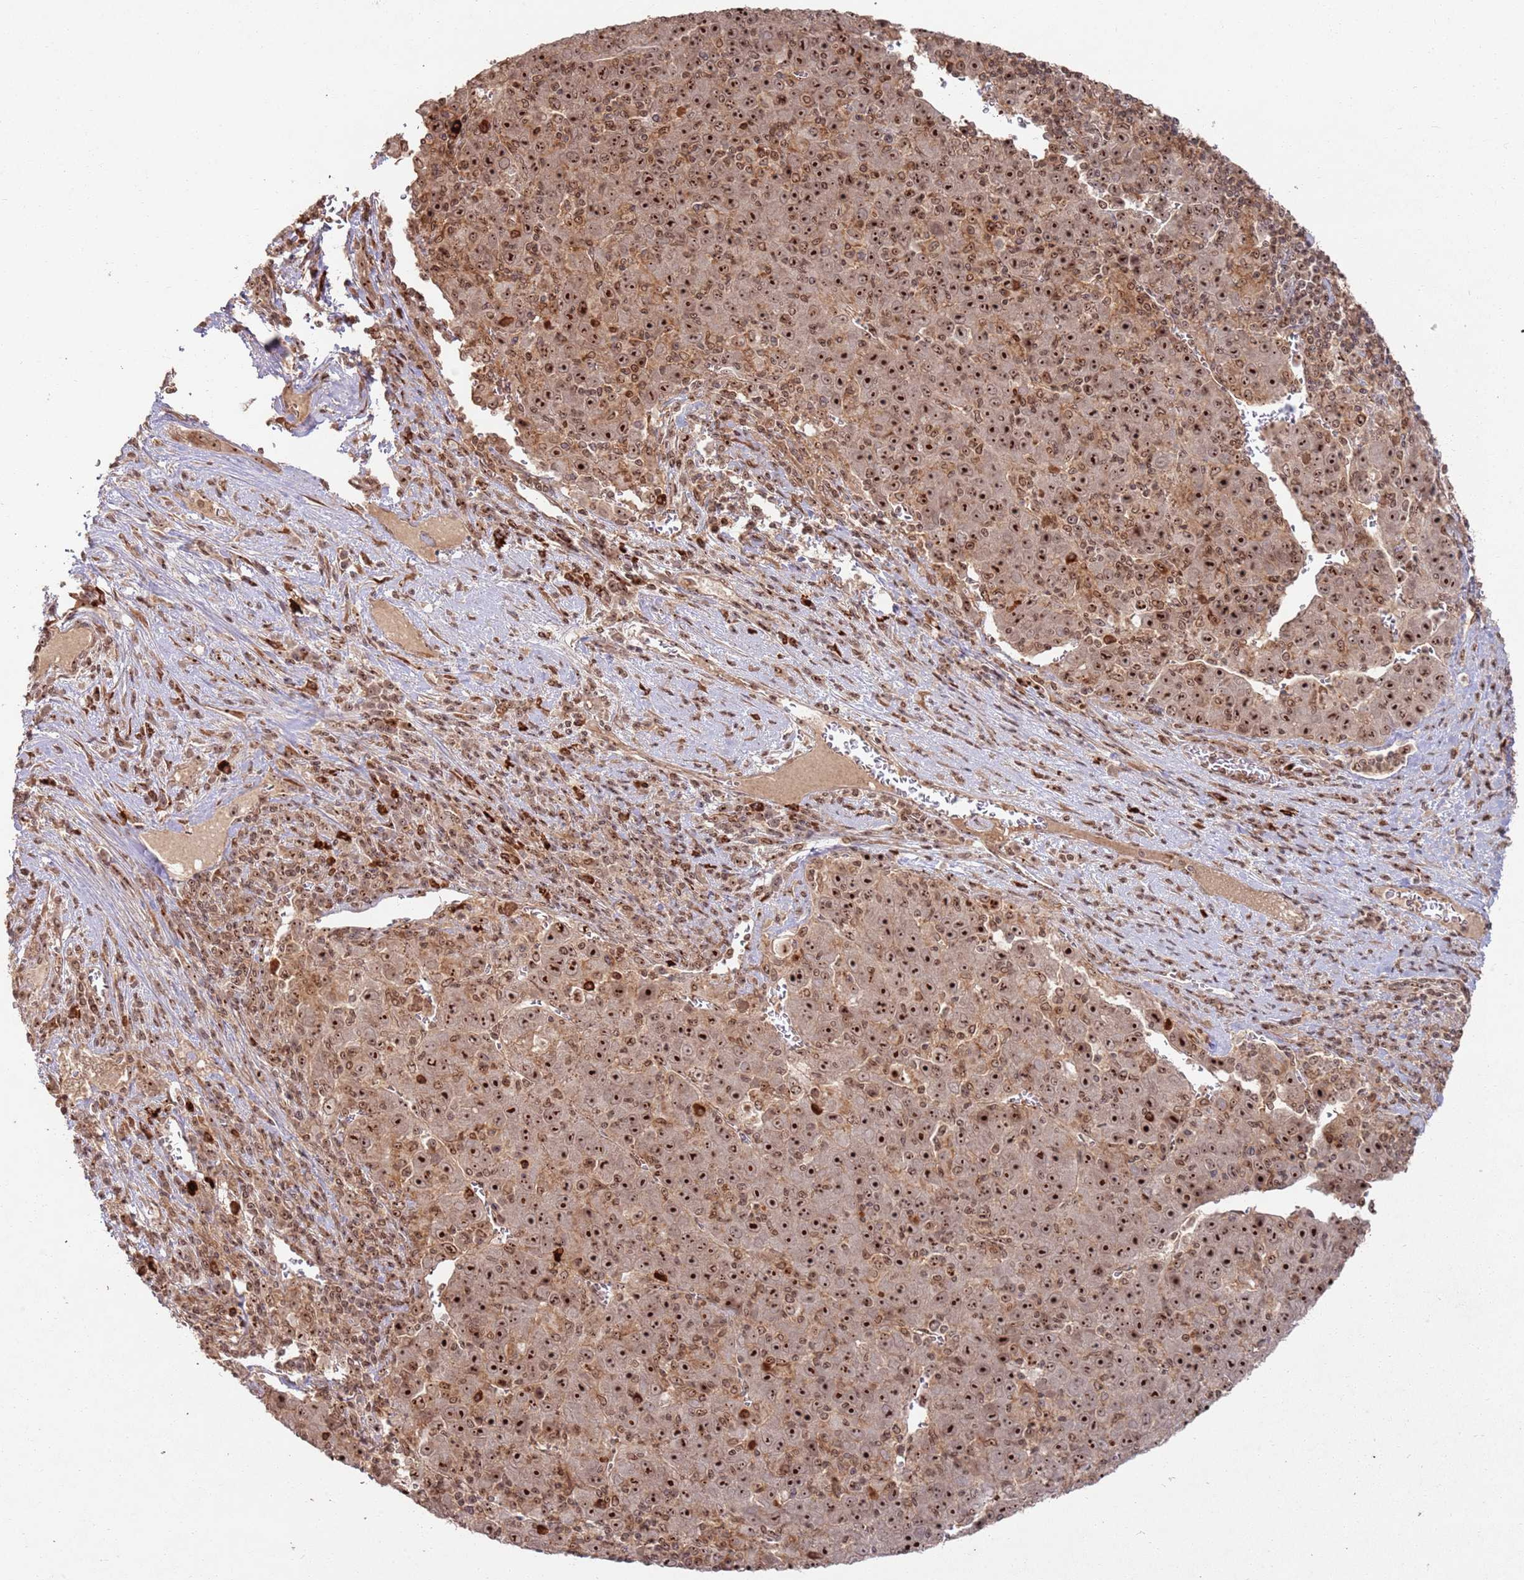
{"staining": {"intensity": "strong", "quantity": ">75%", "location": "nuclear"}, "tissue": "liver cancer", "cell_type": "Tumor cells", "image_type": "cancer", "snomed": [{"axis": "morphology", "description": "Carcinoma, Hepatocellular, NOS"}, {"axis": "topography", "description": "Liver"}], "caption": "Liver cancer stained with a protein marker displays strong staining in tumor cells.", "gene": "UTP11", "patient": {"sex": "female", "age": 53}}